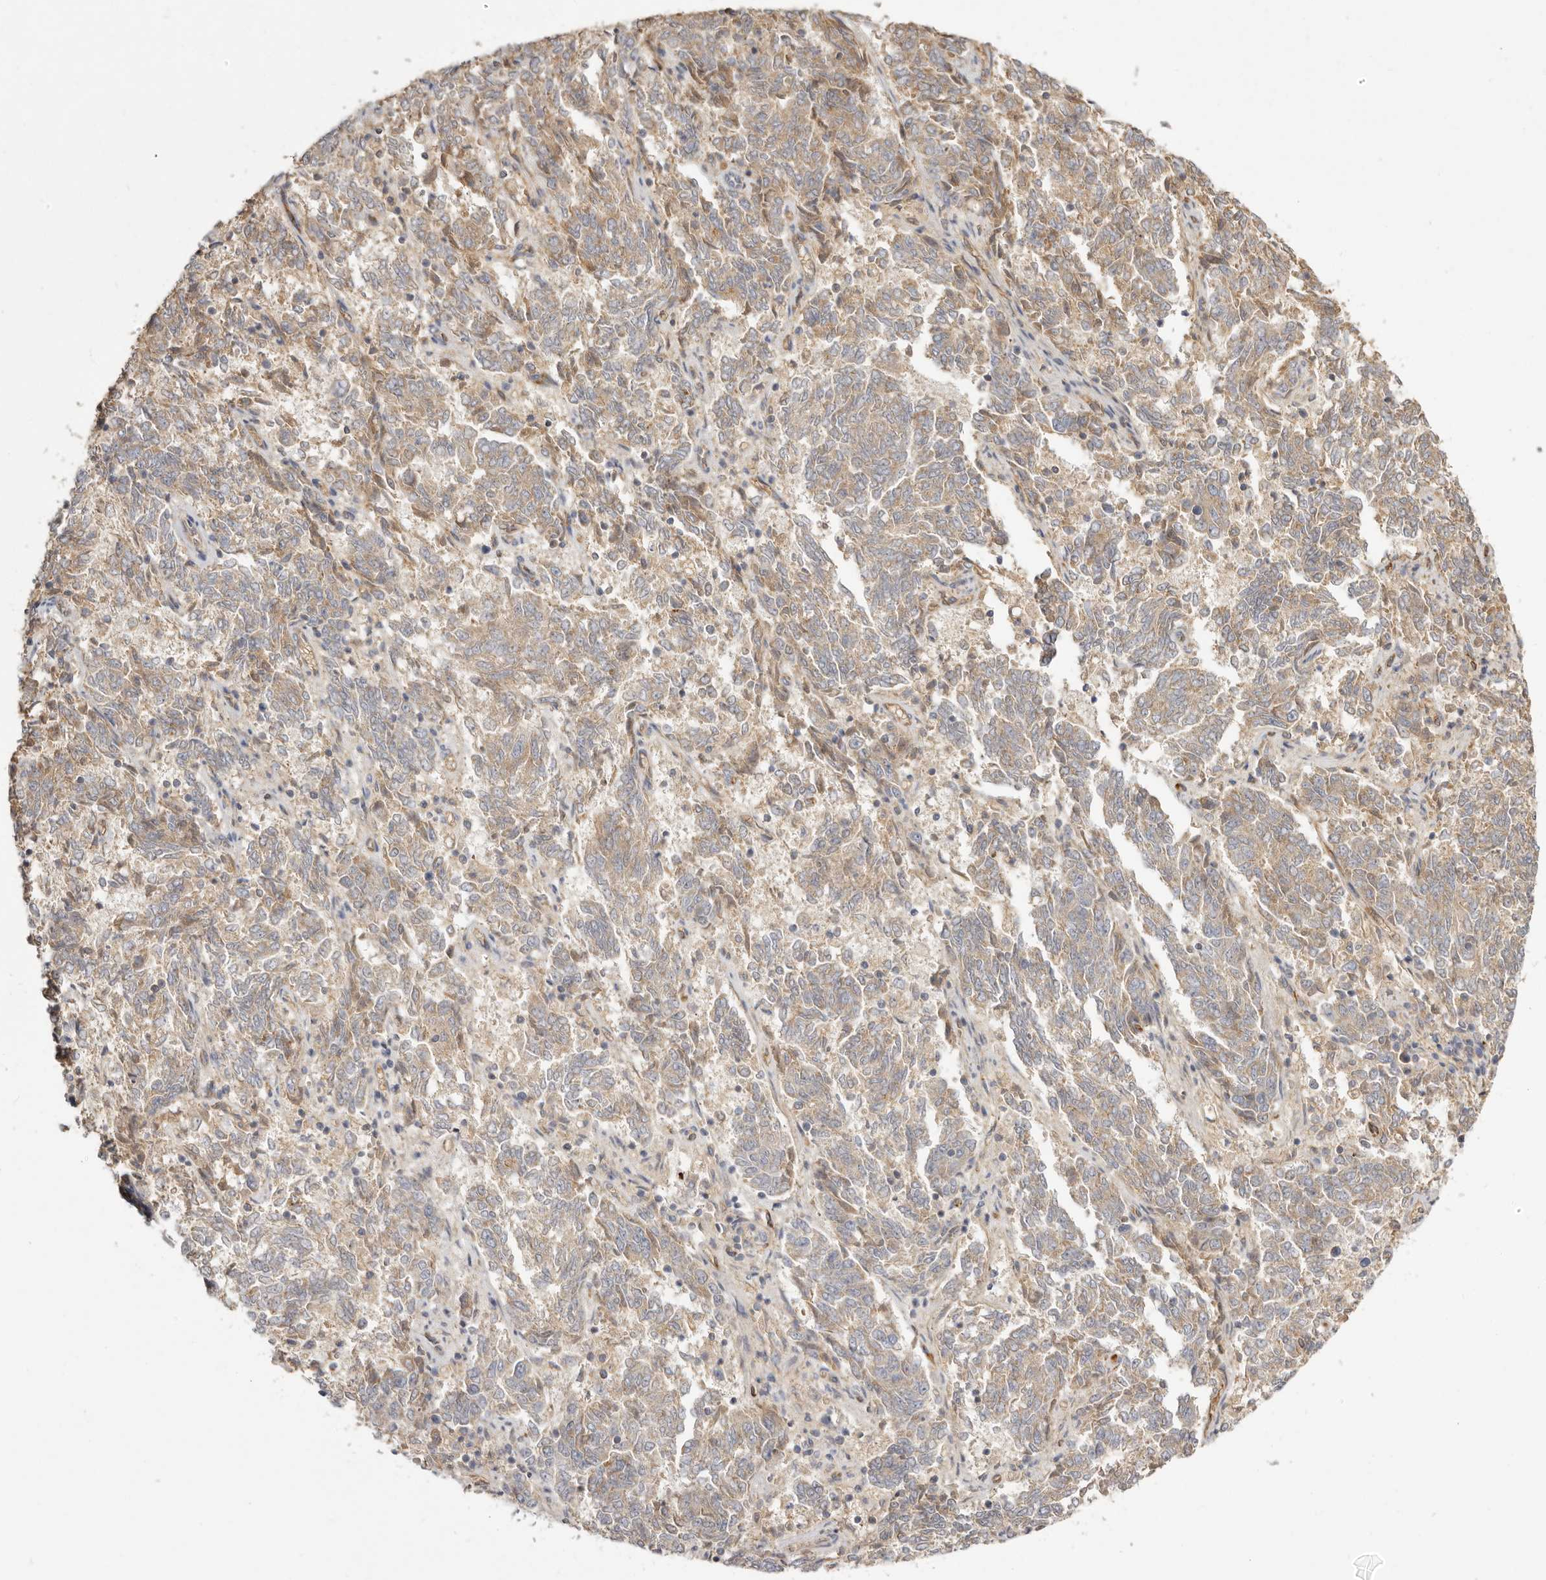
{"staining": {"intensity": "weak", "quantity": ">75%", "location": "cytoplasmic/membranous"}, "tissue": "endometrial cancer", "cell_type": "Tumor cells", "image_type": "cancer", "snomed": [{"axis": "morphology", "description": "Adenocarcinoma, NOS"}, {"axis": "topography", "description": "Endometrium"}], "caption": "IHC of human endometrial adenocarcinoma demonstrates low levels of weak cytoplasmic/membranous positivity in about >75% of tumor cells. Using DAB (brown) and hematoxylin (blue) stains, captured at high magnification using brightfield microscopy.", "gene": "ADAMTS9", "patient": {"sex": "female", "age": 80}}